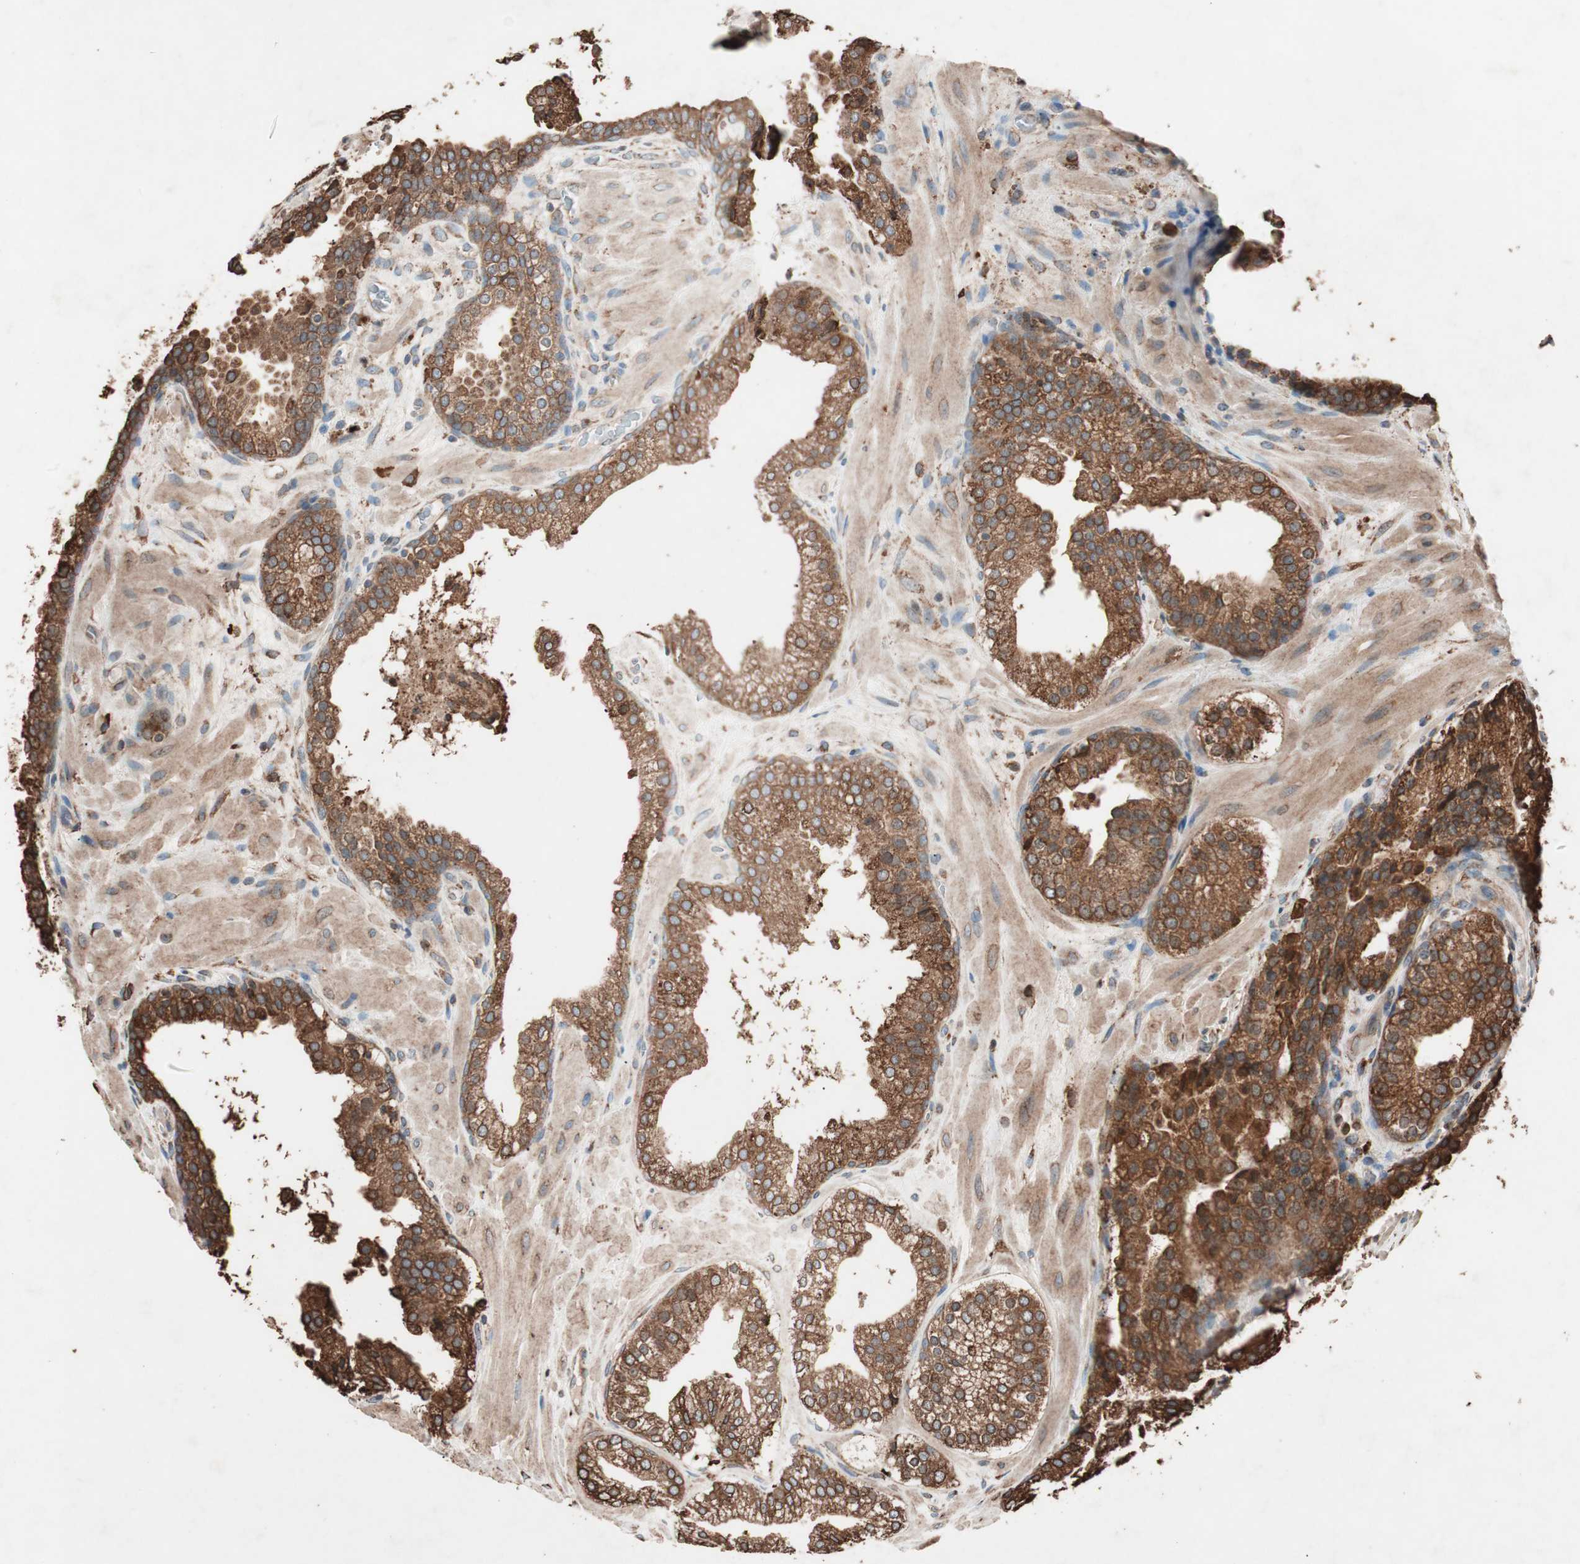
{"staining": {"intensity": "strong", "quantity": ">75%", "location": "cytoplasmic/membranous"}, "tissue": "prostate cancer", "cell_type": "Tumor cells", "image_type": "cancer", "snomed": [{"axis": "morphology", "description": "Adenocarcinoma, High grade"}, {"axis": "topography", "description": "Prostate"}], "caption": "Immunohistochemistry of prostate cancer demonstrates high levels of strong cytoplasmic/membranous expression in about >75% of tumor cells.", "gene": "VEGFA", "patient": {"sex": "male", "age": 68}}